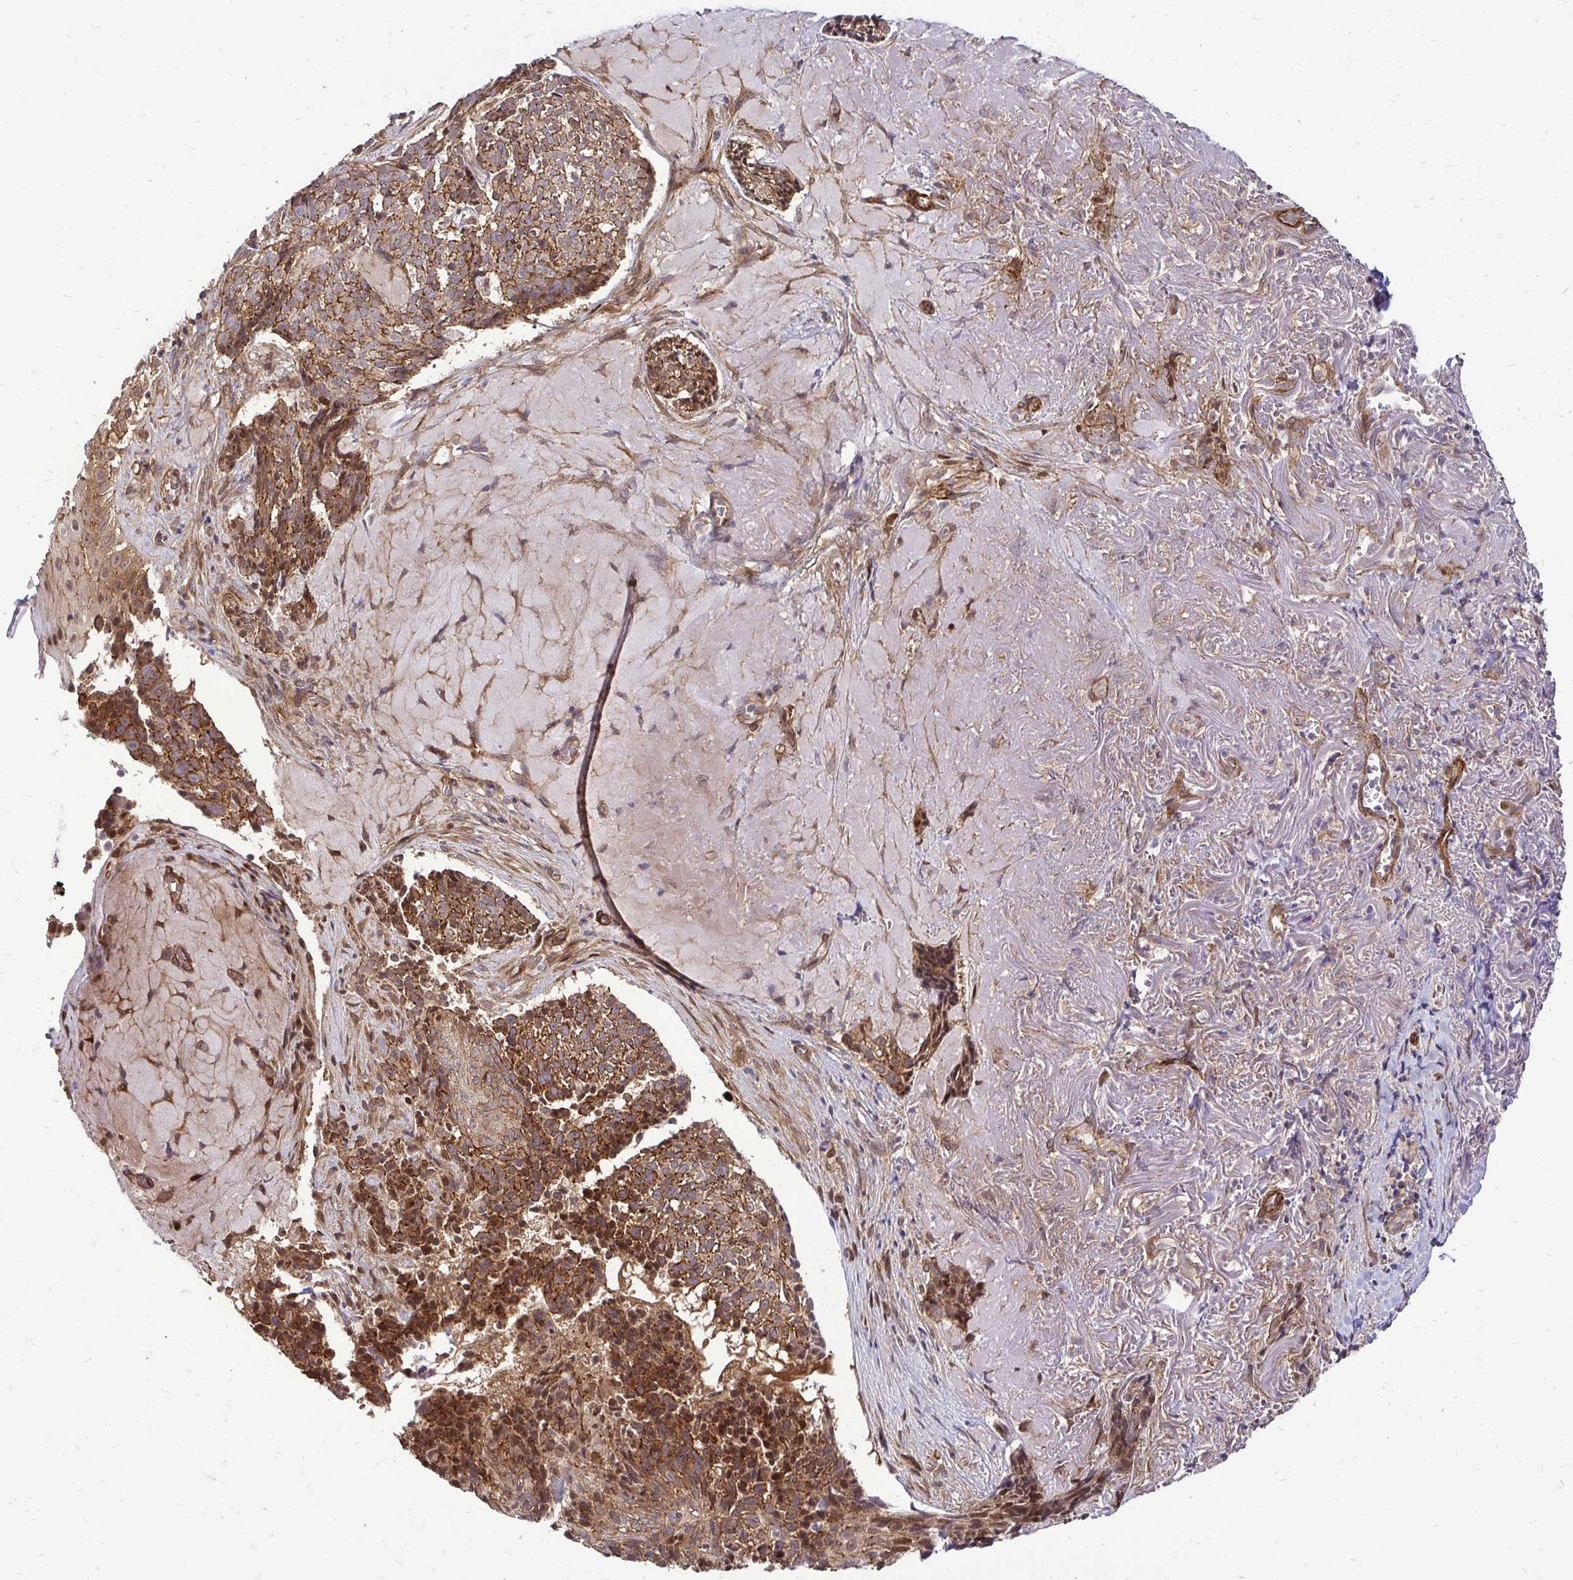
{"staining": {"intensity": "strong", "quantity": ">75%", "location": "cytoplasmic/membranous"}, "tissue": "skin cancer", "cell_type": "Tumor cells", "image_type": "cancer", "snomed": [{"axis": "morphology", "description": "Basal cell carcinoma"}, {"axis": "topography", "description": "Skin"}, {"axis": "topography", "description": "Skin of face"}], "caption": "Skin cancer (basal cell carcinoma) stained for a protein (brown) demonstrates strong cytoplasmic/membranous positive staining in about >75% of tumor cells.", "gene": "TRIP6", "patient": {"sex": "female", "age": 95}}